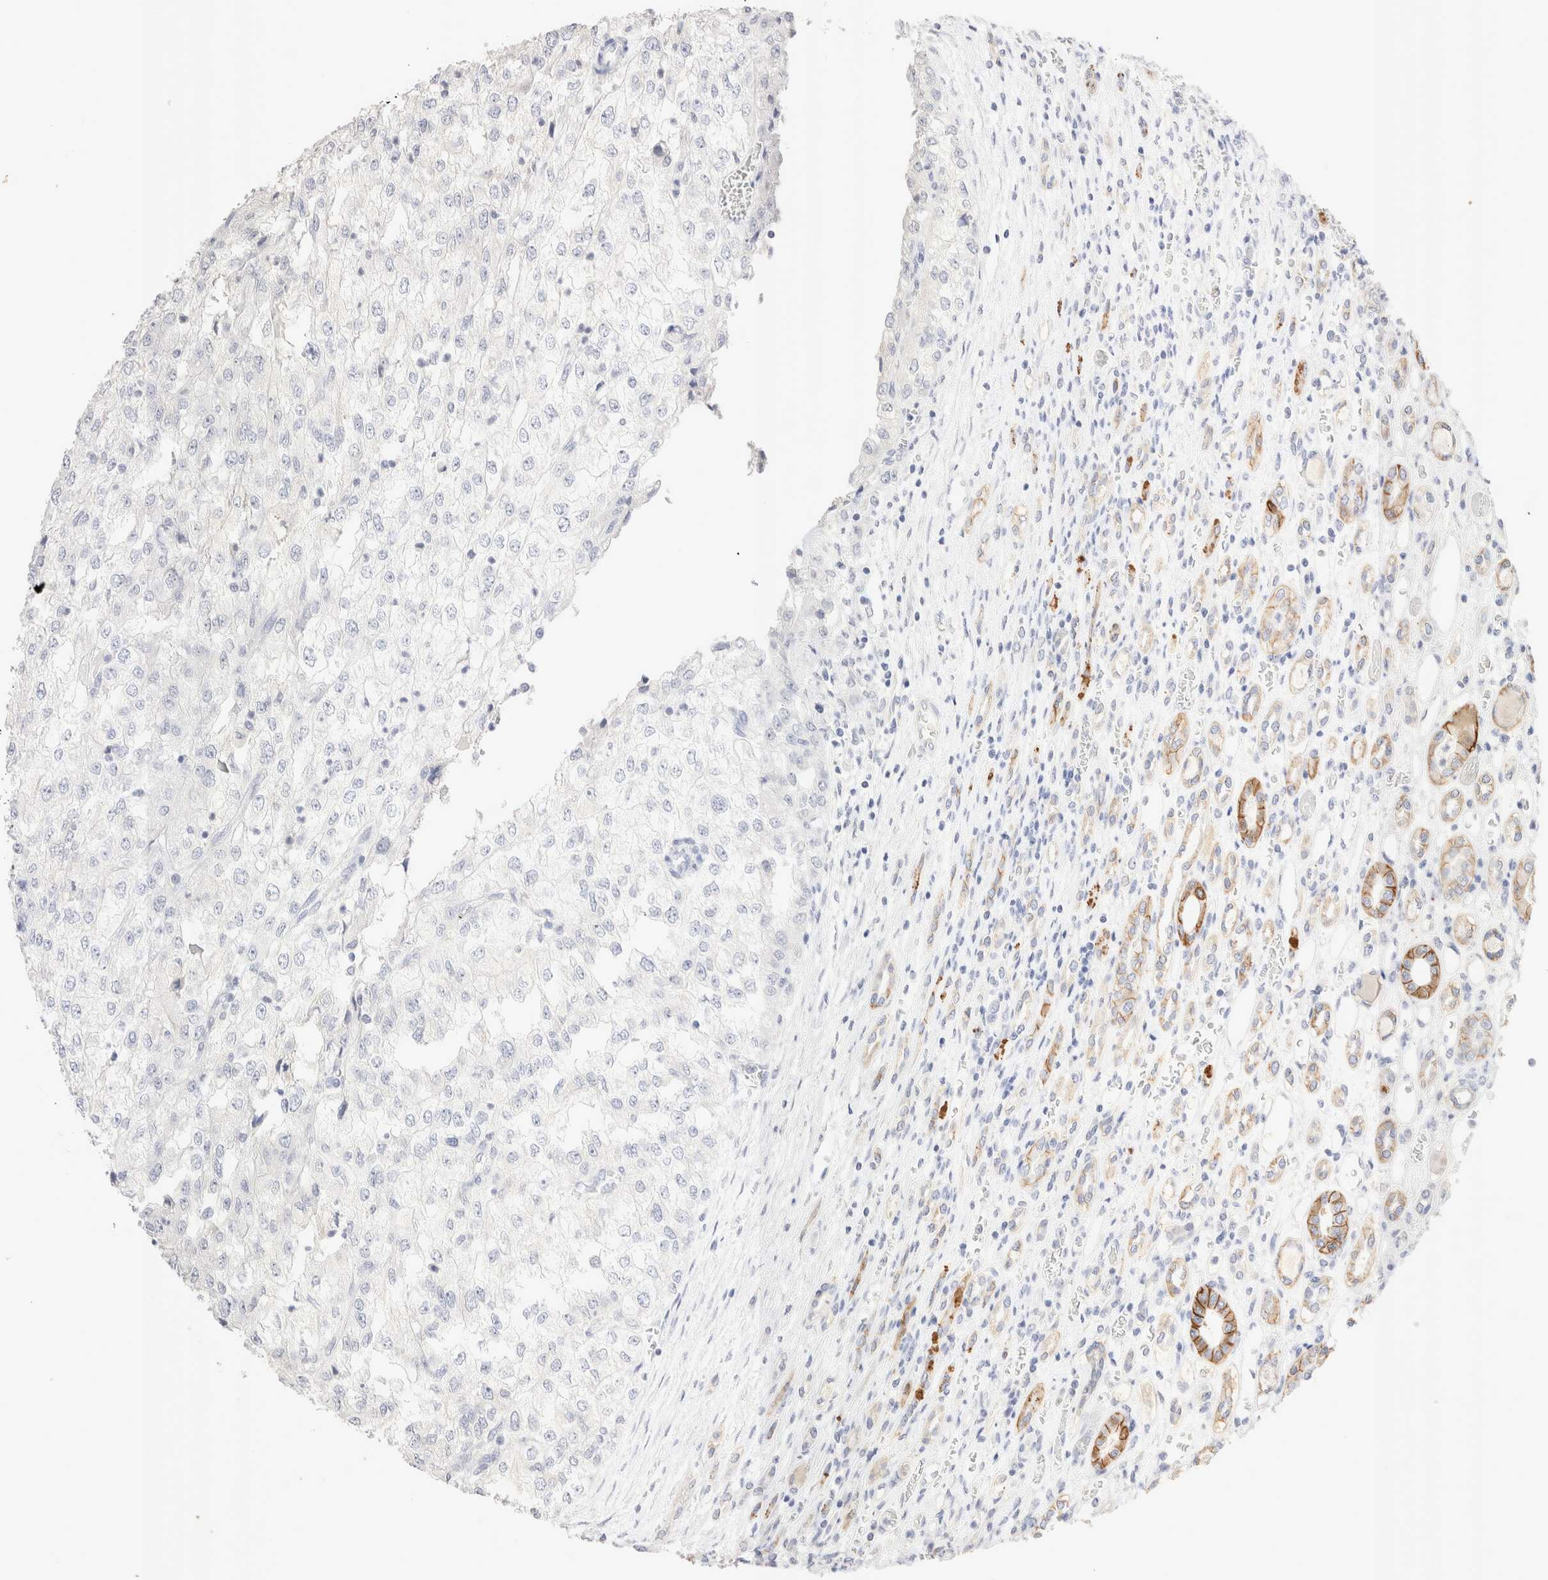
{"staining": {"intensity": "negative", "quantity": "none", "location": "none"}, "tissue": "renal cancer", "cell_type": "Tumor cells", "image_type": "cancer", "snomed": [{"axis": "morphology", "description": "Adenocarcinoma, NOS"}, {"axis": "topography", "description": "Kidney"}], "caption": "A high-resolution micrograph shows immunohistochemistry staining of adenocarcinoma (renal), which demonstrates no significant expression in tumor cells.", "gene": "EPCAM", "patient": {"sex": "female", "age": 54}}